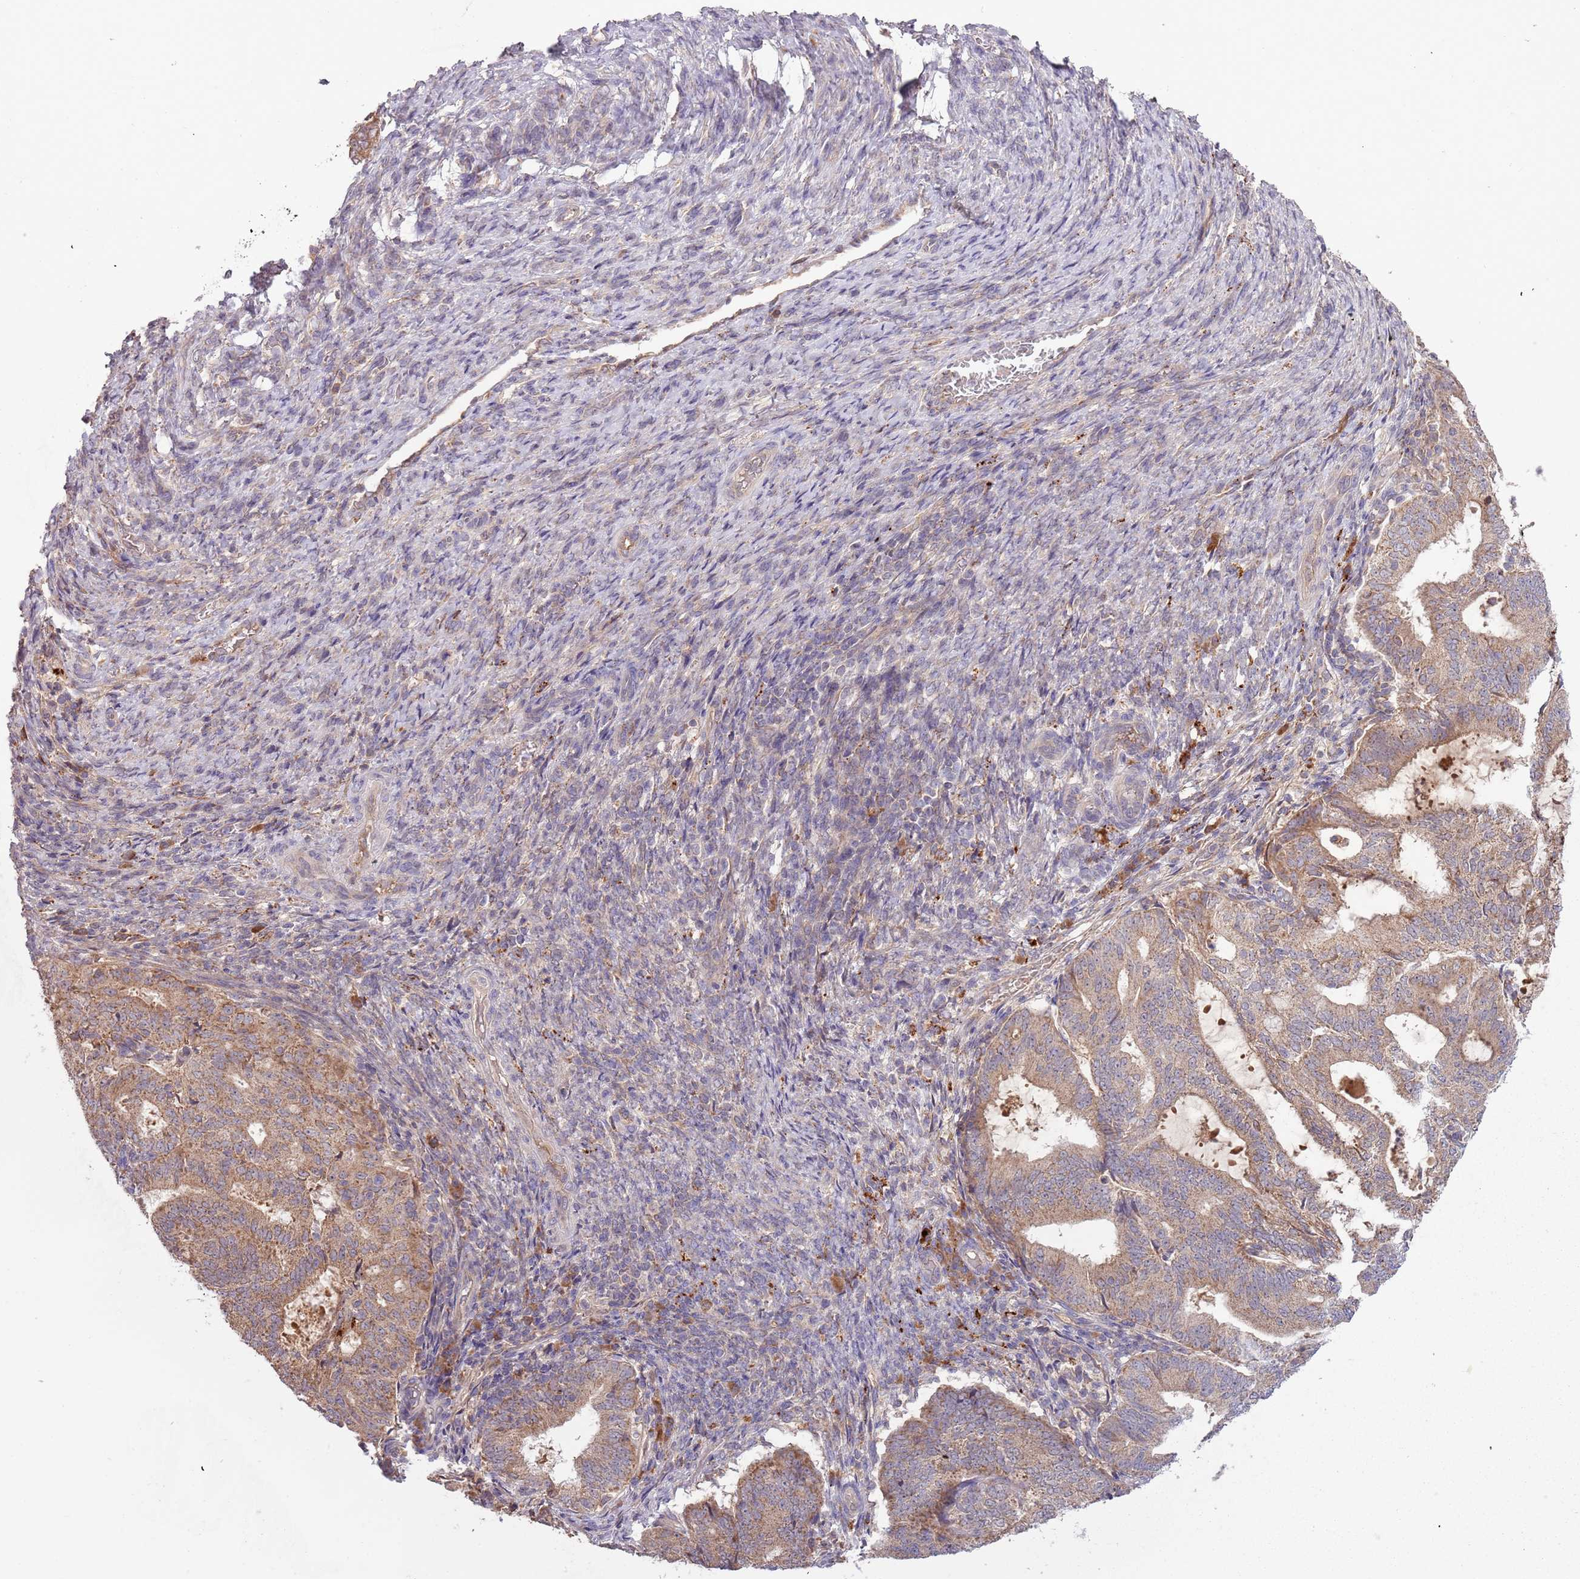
{"staining": {"intensity": "moderate", "quantity": ">75%", "location": "cytoplasmic/membranous"}, "tissue": "endometrial cancer", "cell_type": "Tumor cells", "image_type": "cancer", "snomed": [{"axis": "morphology", "description": "Adenocarcinoma, NOS"}, {"axis": "topography", "description": "Endometrium"}], "caption": "Endometrial adenocarcinoma stained for a protein (brown) exhibits moderate cytoplasmic/membranous positive staining in about >75% of tumor cells.", "gene": "FECH", "patient": {"sex": "female", "age": 70}}